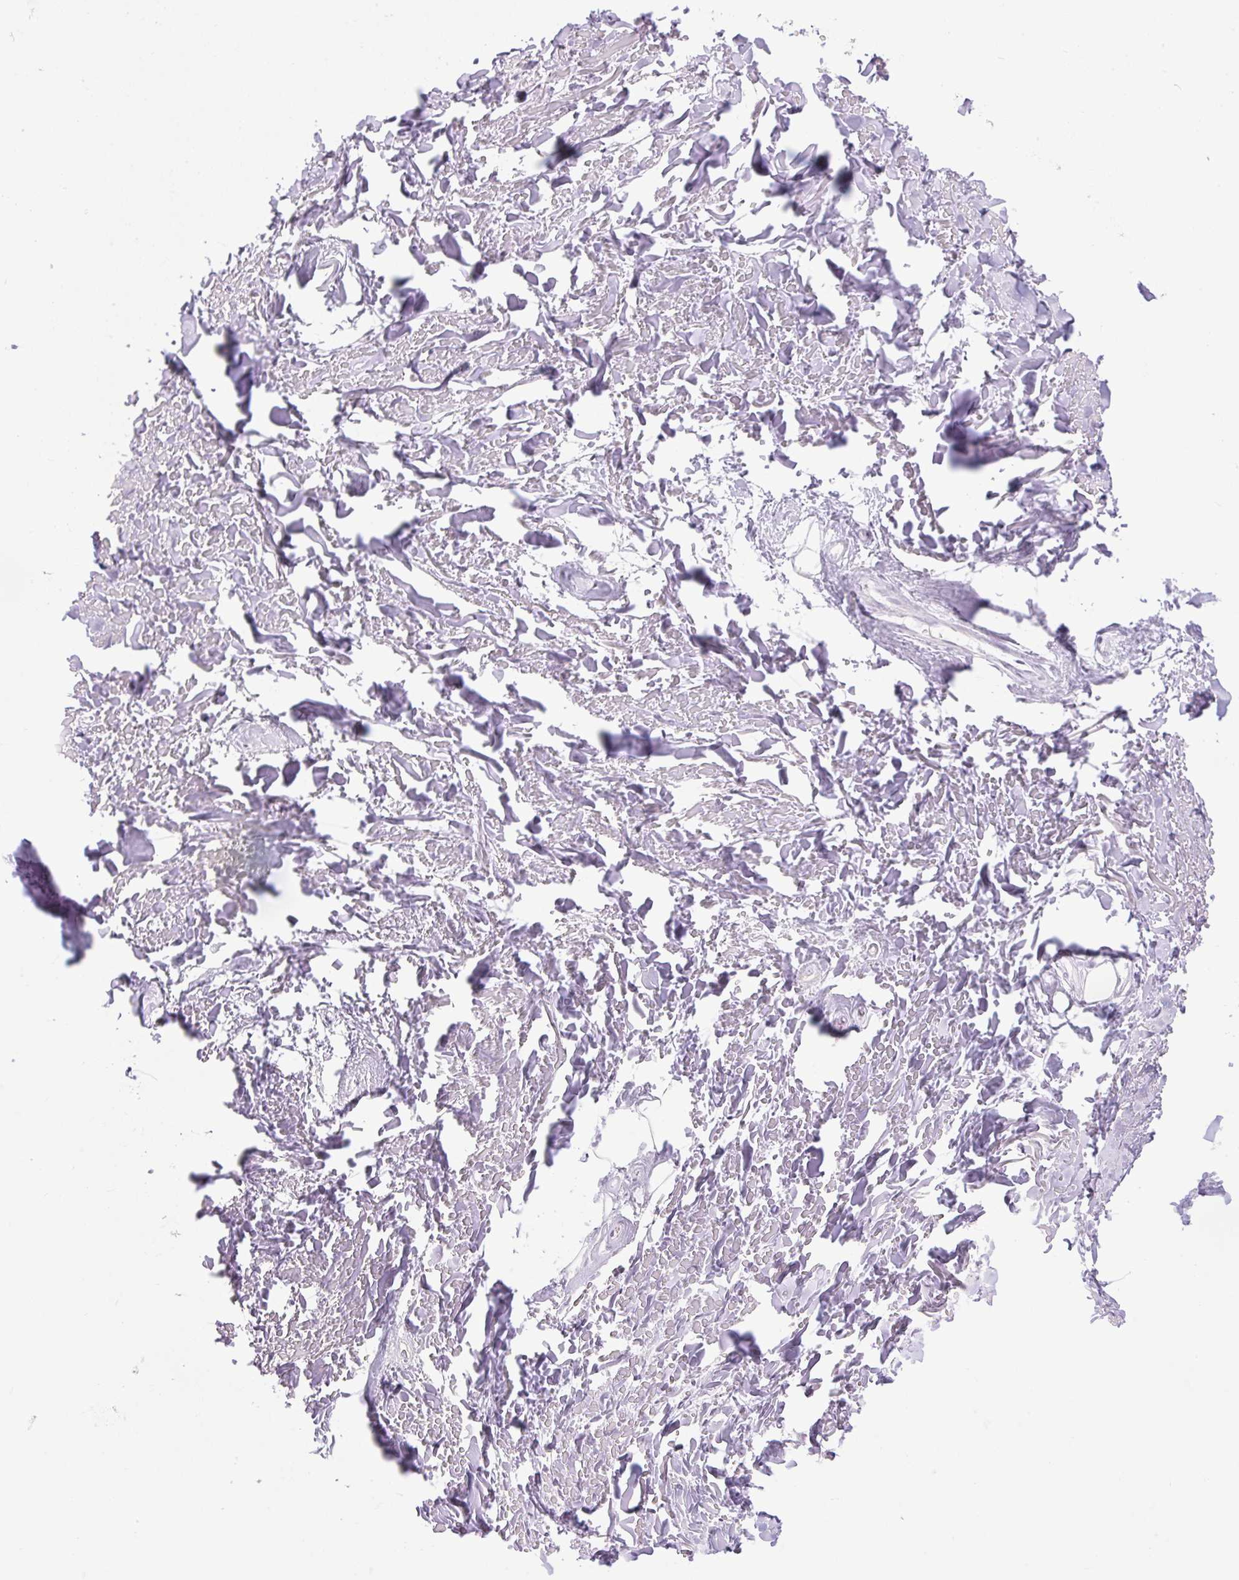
{"staining": {"intensity": "negative", "quantity": "none", "location": "none"}, "tissue": "adipose tissue", "cell_type": "Adipocytes", "image_type": "normal", "snomed": [{"axis": "morphology", "description": "Normal tissue, NOS"}, {"axis": "topography", "description": "Cartilage tissue"}], "caption": "The image demonstrates no significant staining in adipocytes of adipose tissue. (Brightfield microscopy of DAB IHC at high magnification).", "gene": "RNASE10", "patient": {"sex": "male", "age": 57}}